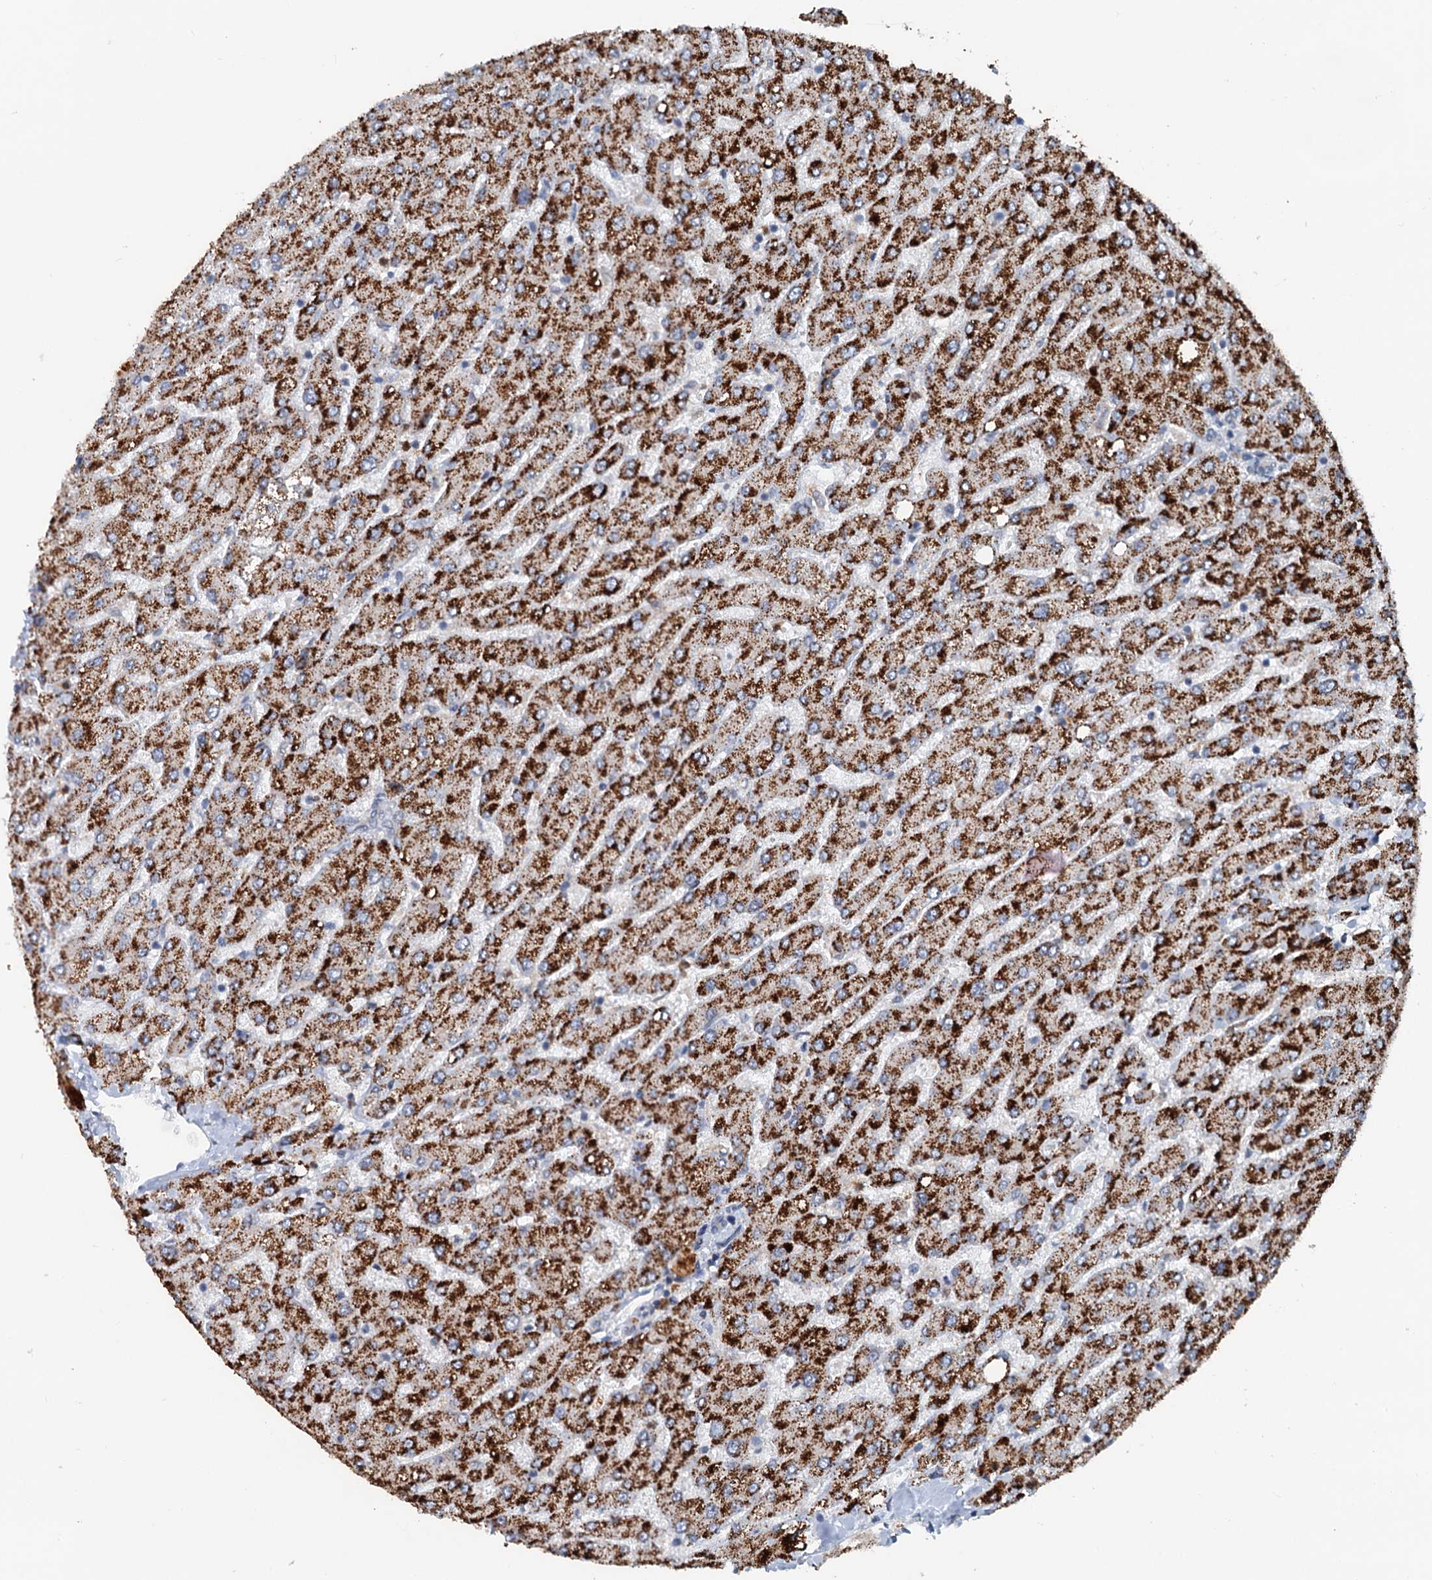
{"staining": {"intensity": "negative", "quantity": "none", "location": "none"}, "tissue": "liver", "cell_type": "Cholangiocytes", "image_type": "normal", "snomed": [{"axis": "morphology", "description": "Normal tissue, NOS"}, {"axis": "topography", "description": "Liver"}], "caption": "An immunohistochemistry (IHC) micrograph of unremarkable liver is shown. There is no staining in cholangiocytes of liver.", "gene": "N4BP2L2", "patient": {"sex": "male", "age": 55}}